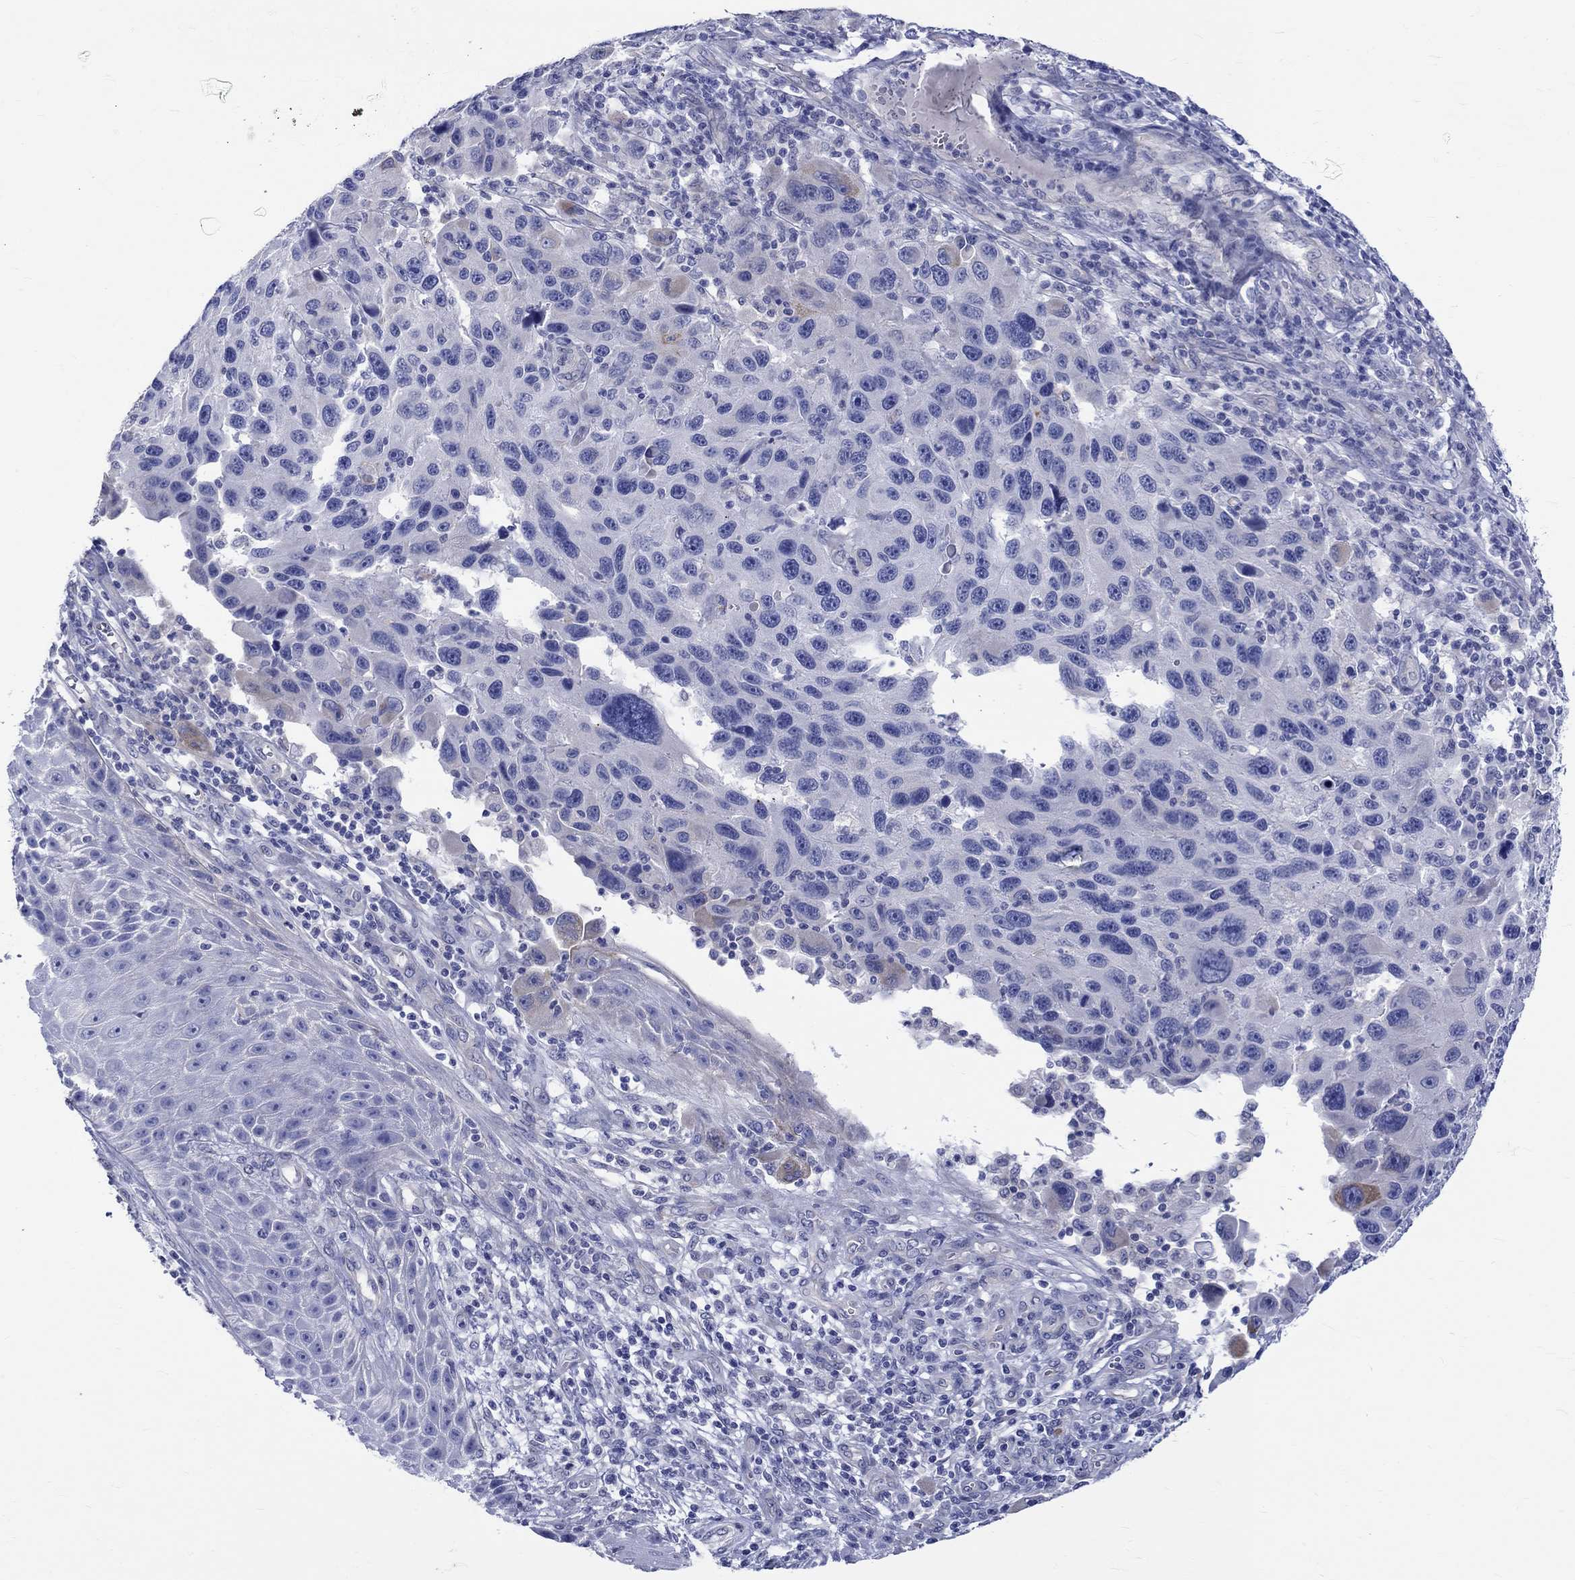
{"staining": {"intensity": "negative", "quantity": "none", "location": "none"}, "tissue": "melanoma", "cell_type": "Tumor cells", "image_type": "cancer", "snomed": [{"axis": "morphology", "description": "Malignant melanoma, NOS"}, {"axis": "topography", "description": "Skin"}], "caption": "High magnification brightfield microscopy of malignant melanoma stained with DAB (brown) and counterstained with hematoxylin (blue): tumor cells show no significant expression.", "gene": "SH2D7", "patient": {"sex": "male", "age": 53}}